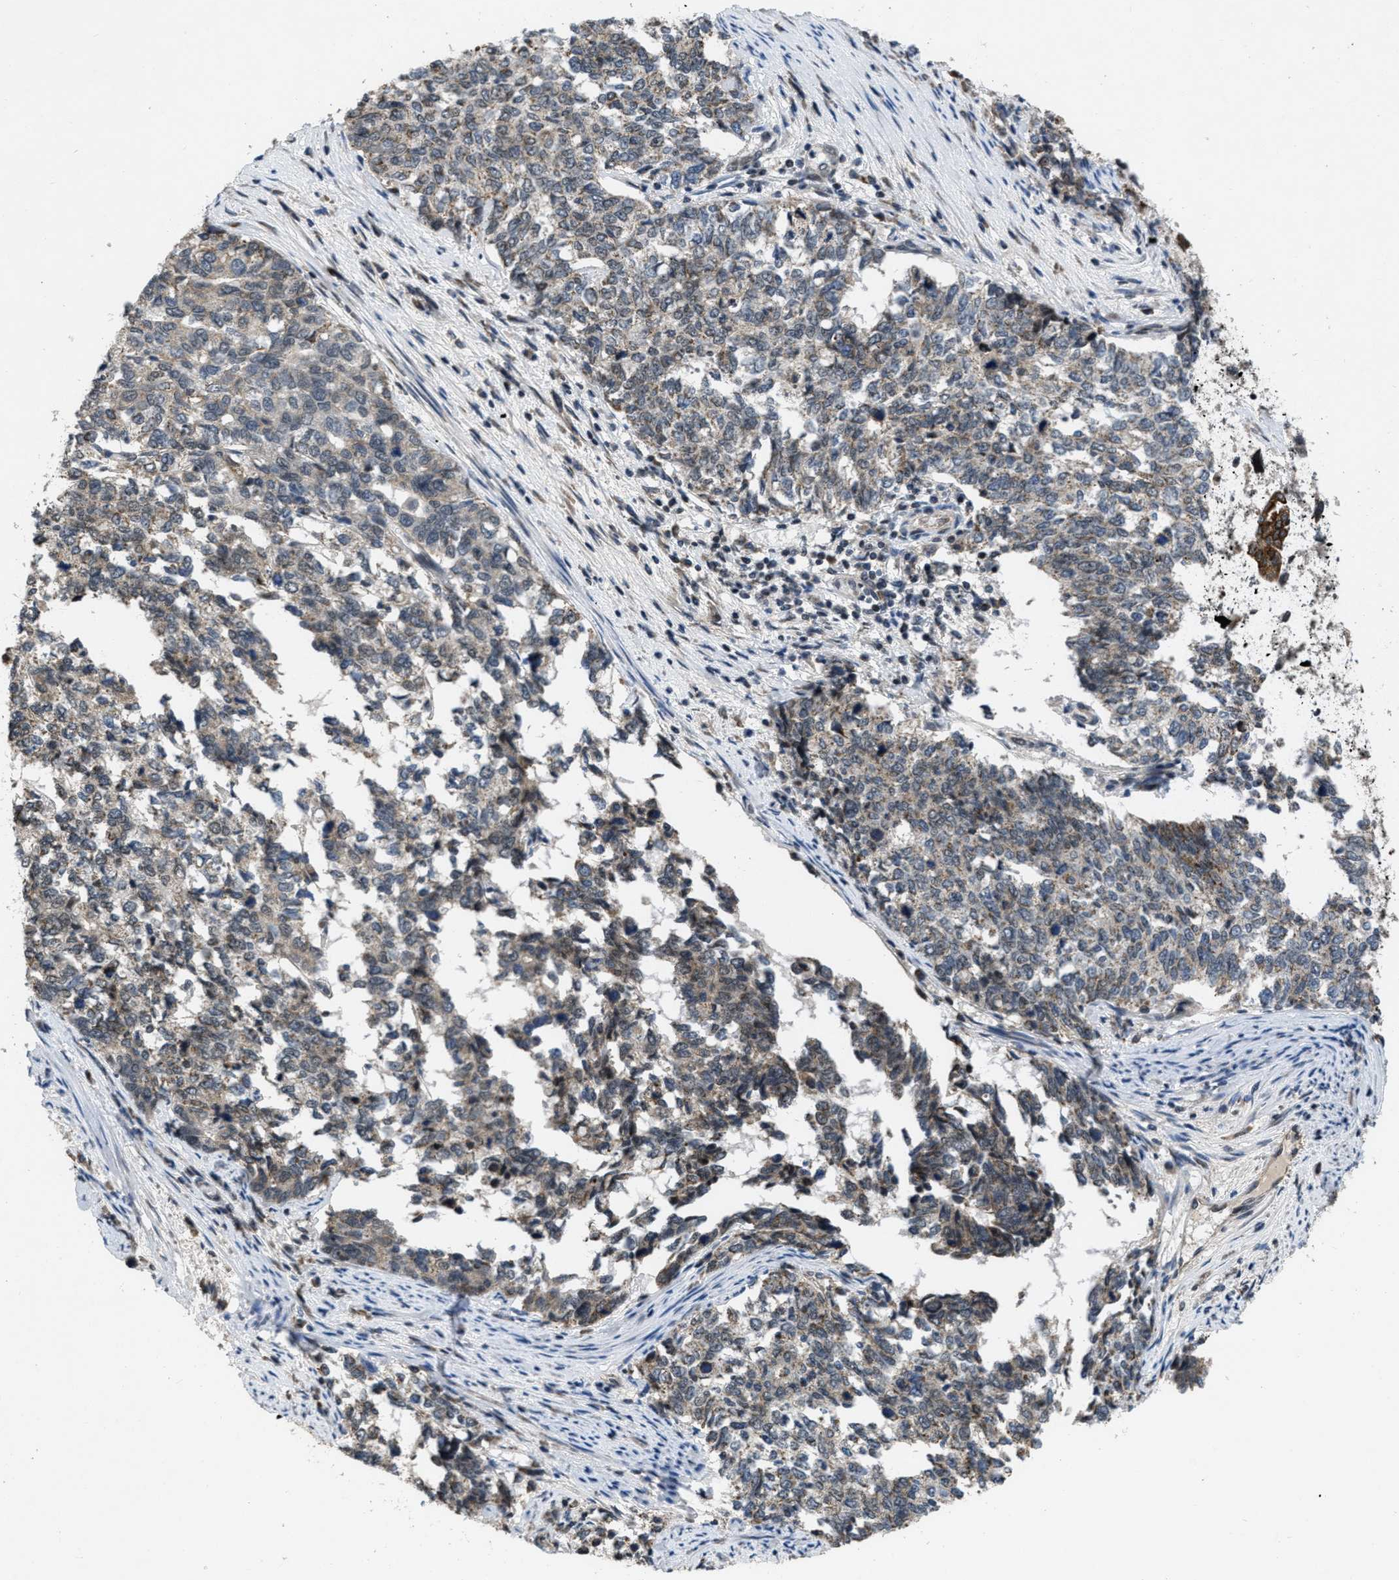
{"staining": {"intensity": "weak", "quantity": "25%-75%", "location": "cytoplasmic/membranous"}, "tissue": "cervical cancer", "cell_type": "Tumor cells", "image_type": "cancer", "snomed": [{"axis": "morphology", "description": "Squamous cell carcinoma, NOS"}, {"axis": "topography", "description": "Cervix"}], "caption": "Squamous cell carcinoma (cervical) stained with a protein marker displays weak staining in tumor cells.", "gene": "ZNHIT1", "patient": {"sex": "female", "age": 63}}